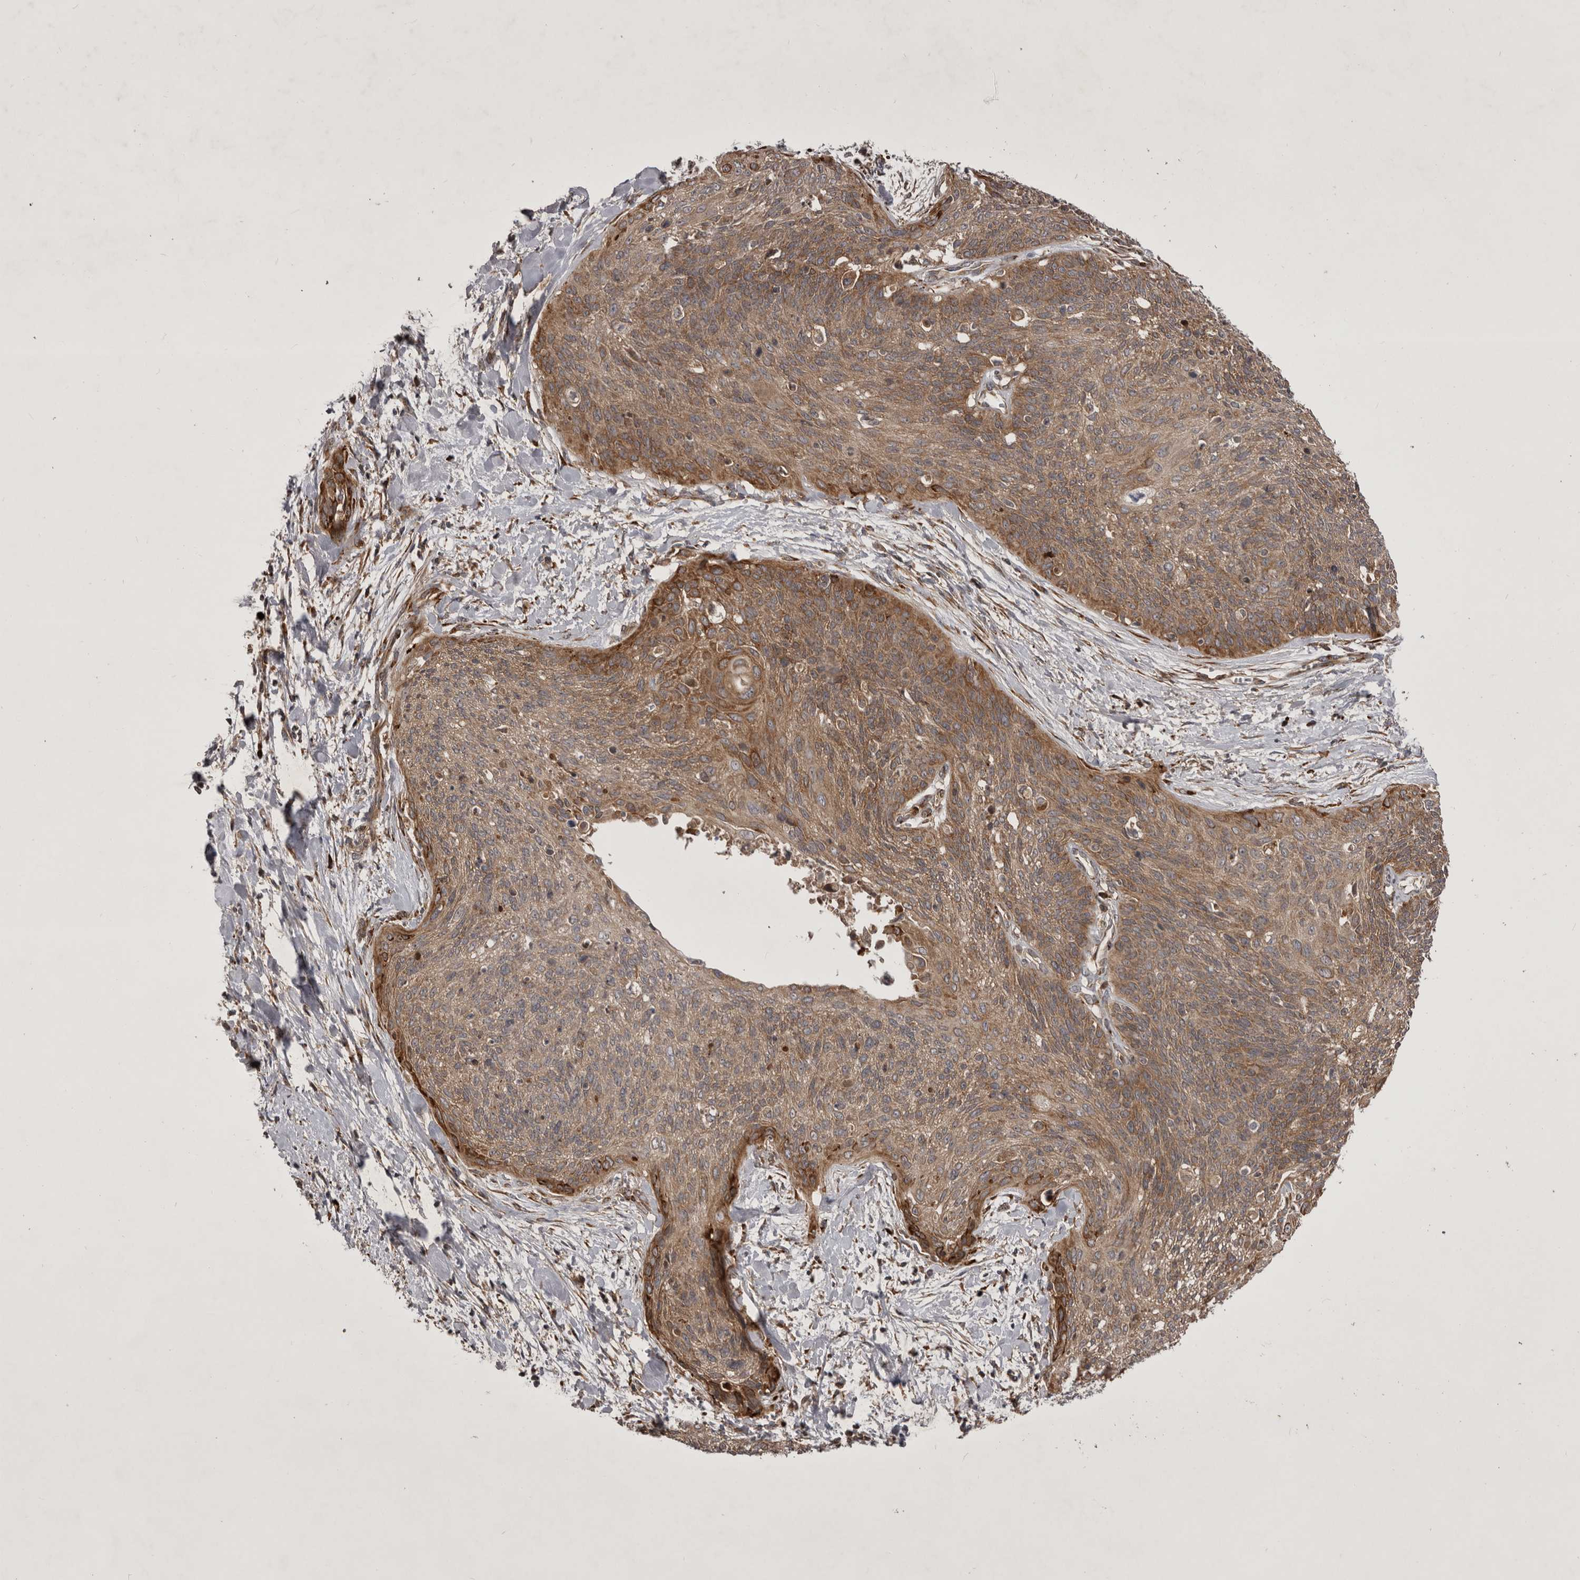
{"staining": {"intensity": "moderate", "quantity": ">75%", "location": "cytoplasmic/membranous"}, "tissue": "cervical cancer", "cell_type": "Tumor cells", "image_type": "cancer", "snomed": [{"axis": "morphology", "description": "Squamous cell carcinoma, NOS"}, {"axis": "topography", "description": "Cervix"}], "caption": "Moderate cytoplasmic/membranous protein positivity is present in approximately >75% of tumor cells in cervical squamous cell carcinoma.", "gene": "RAB3GAP2", "patient": {"sex": "female", "age": 55}}